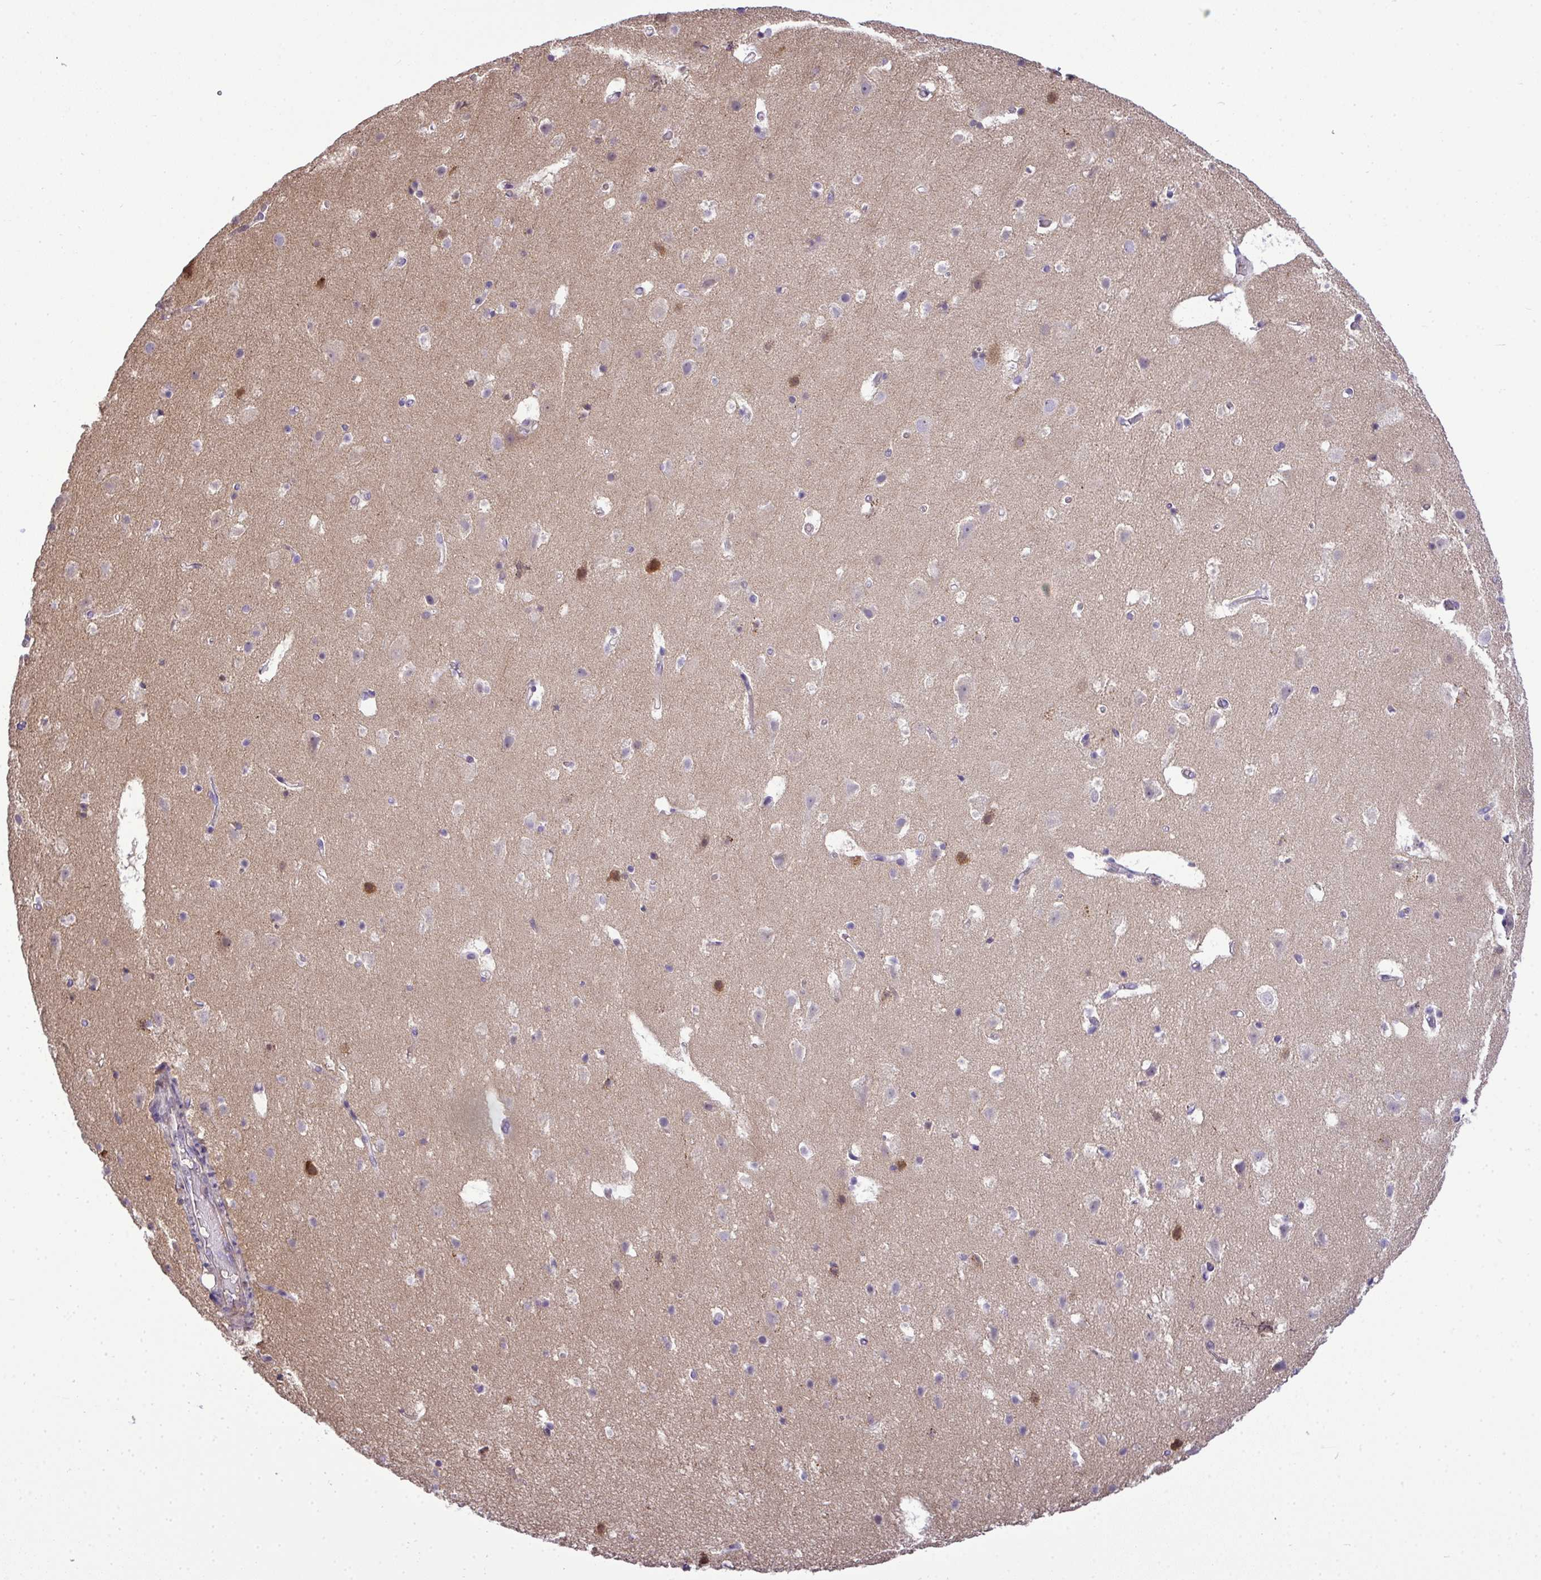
{"staining": {"intensity": "negative", "quantity": "none", "location": "none"}, "tissue": "cerebral cortex", "cell_type": "Endothelial cells", "image_type": "normal", "snomed": [{"axis": "morphology", "description": "Normal tissue, NOS"}, {"axis": "topography", "description": "Cerebral cortex"}], "caption": "IHC image of benign cerebral cortex: cerebral cortex stained with DAB exhibits no significant protein positivity in endothelial cells. Brightfield microscopy of IHC stained with DAB (3,3'-diaminobenzidine) (brown) and hematoxylin (blue), captured at high magnification.", "gene": "NT5C1A", "patient": {"sex": "female", "age": 42}}